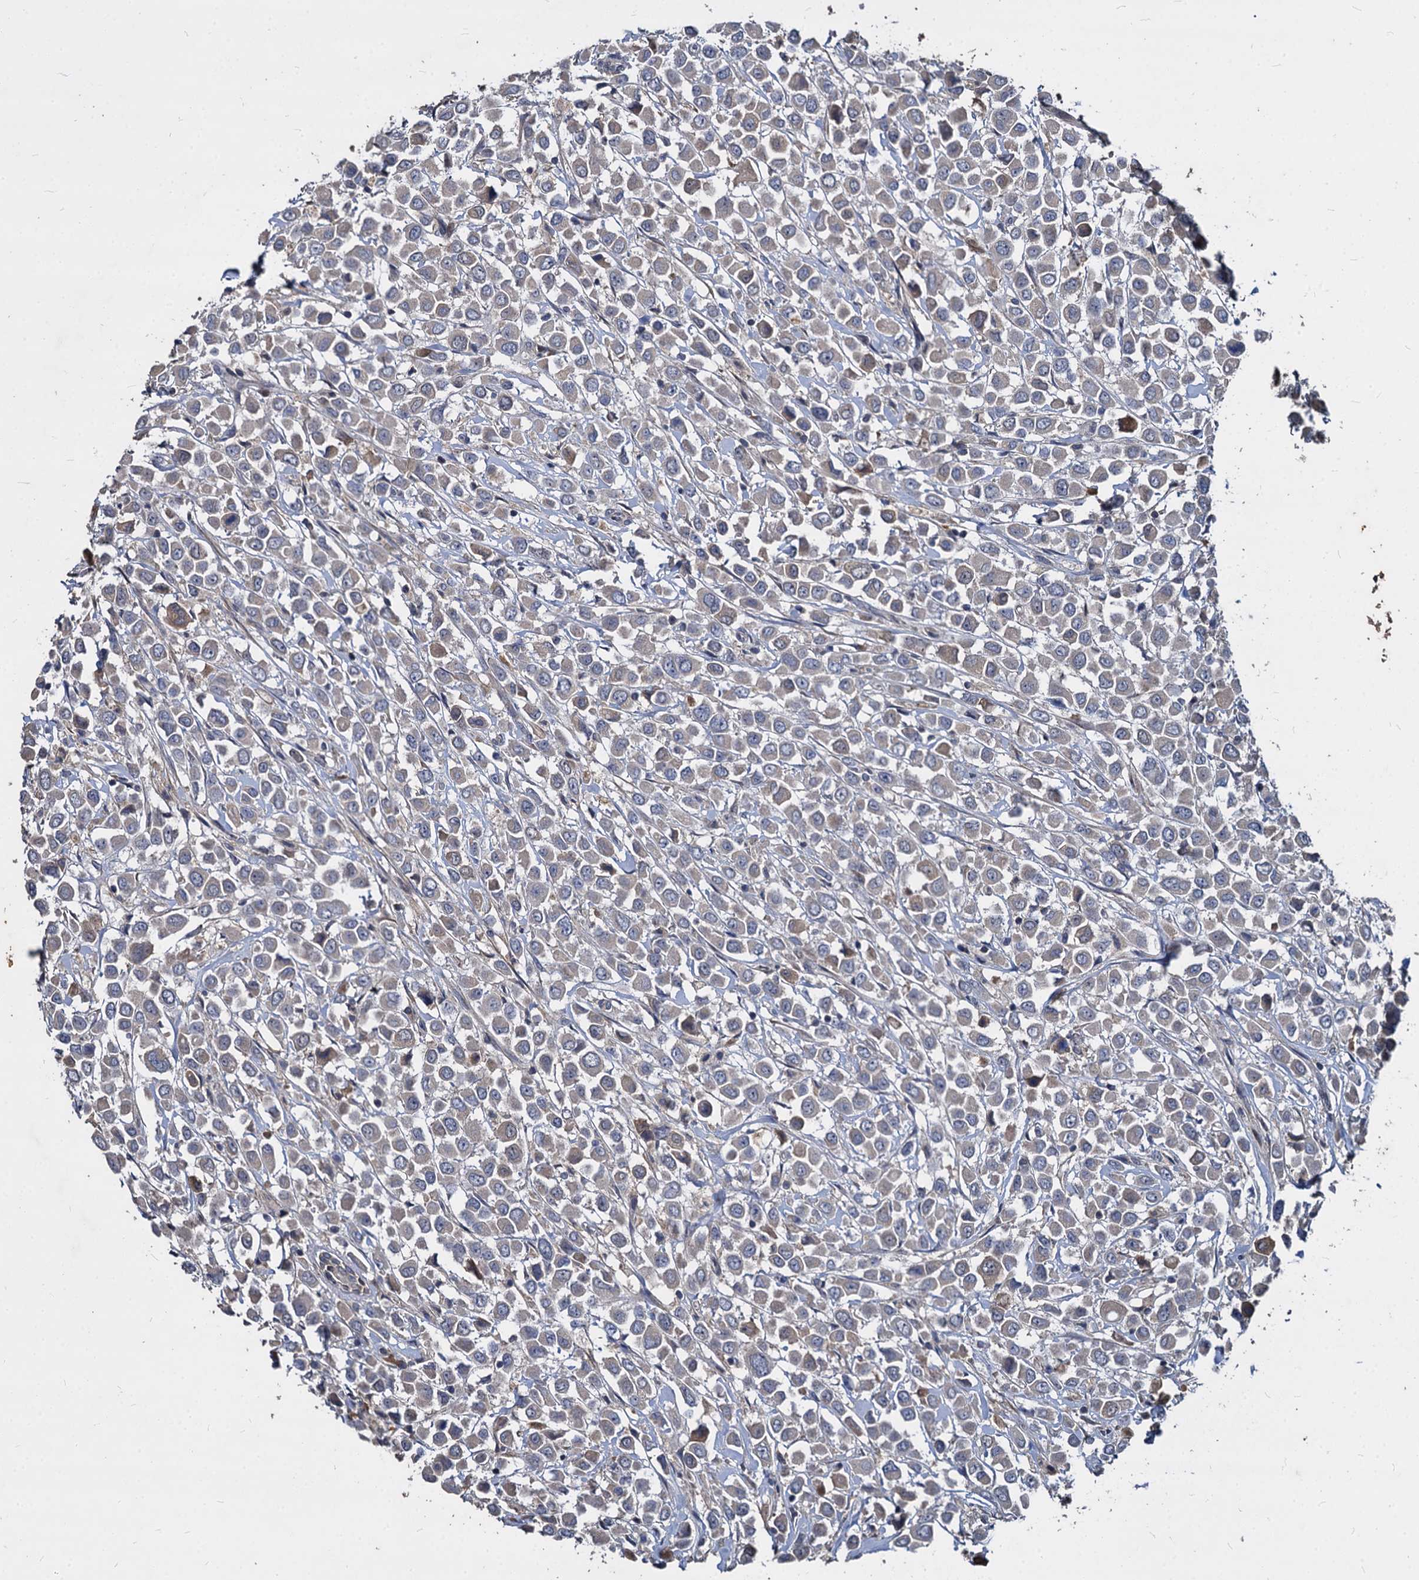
{"staining": {"intensity": "weak", "quantity": "<25%", "location": "cytoplasmic/membranous"}, "tissue": "breast cancer", "cell_type": "Tumor cells", "image_type": "cancer", "snomed": [{"axis": "morphology", "description": "Duct carcinoma"}, {"axis": "topography", "description": "Breast"}], "caption": "Image shows no protein expression in tumor cells of breast intraductal carcinoma tissue.", "gene": "CCDC184", "patient": {"sex": "female", "age": 61}}